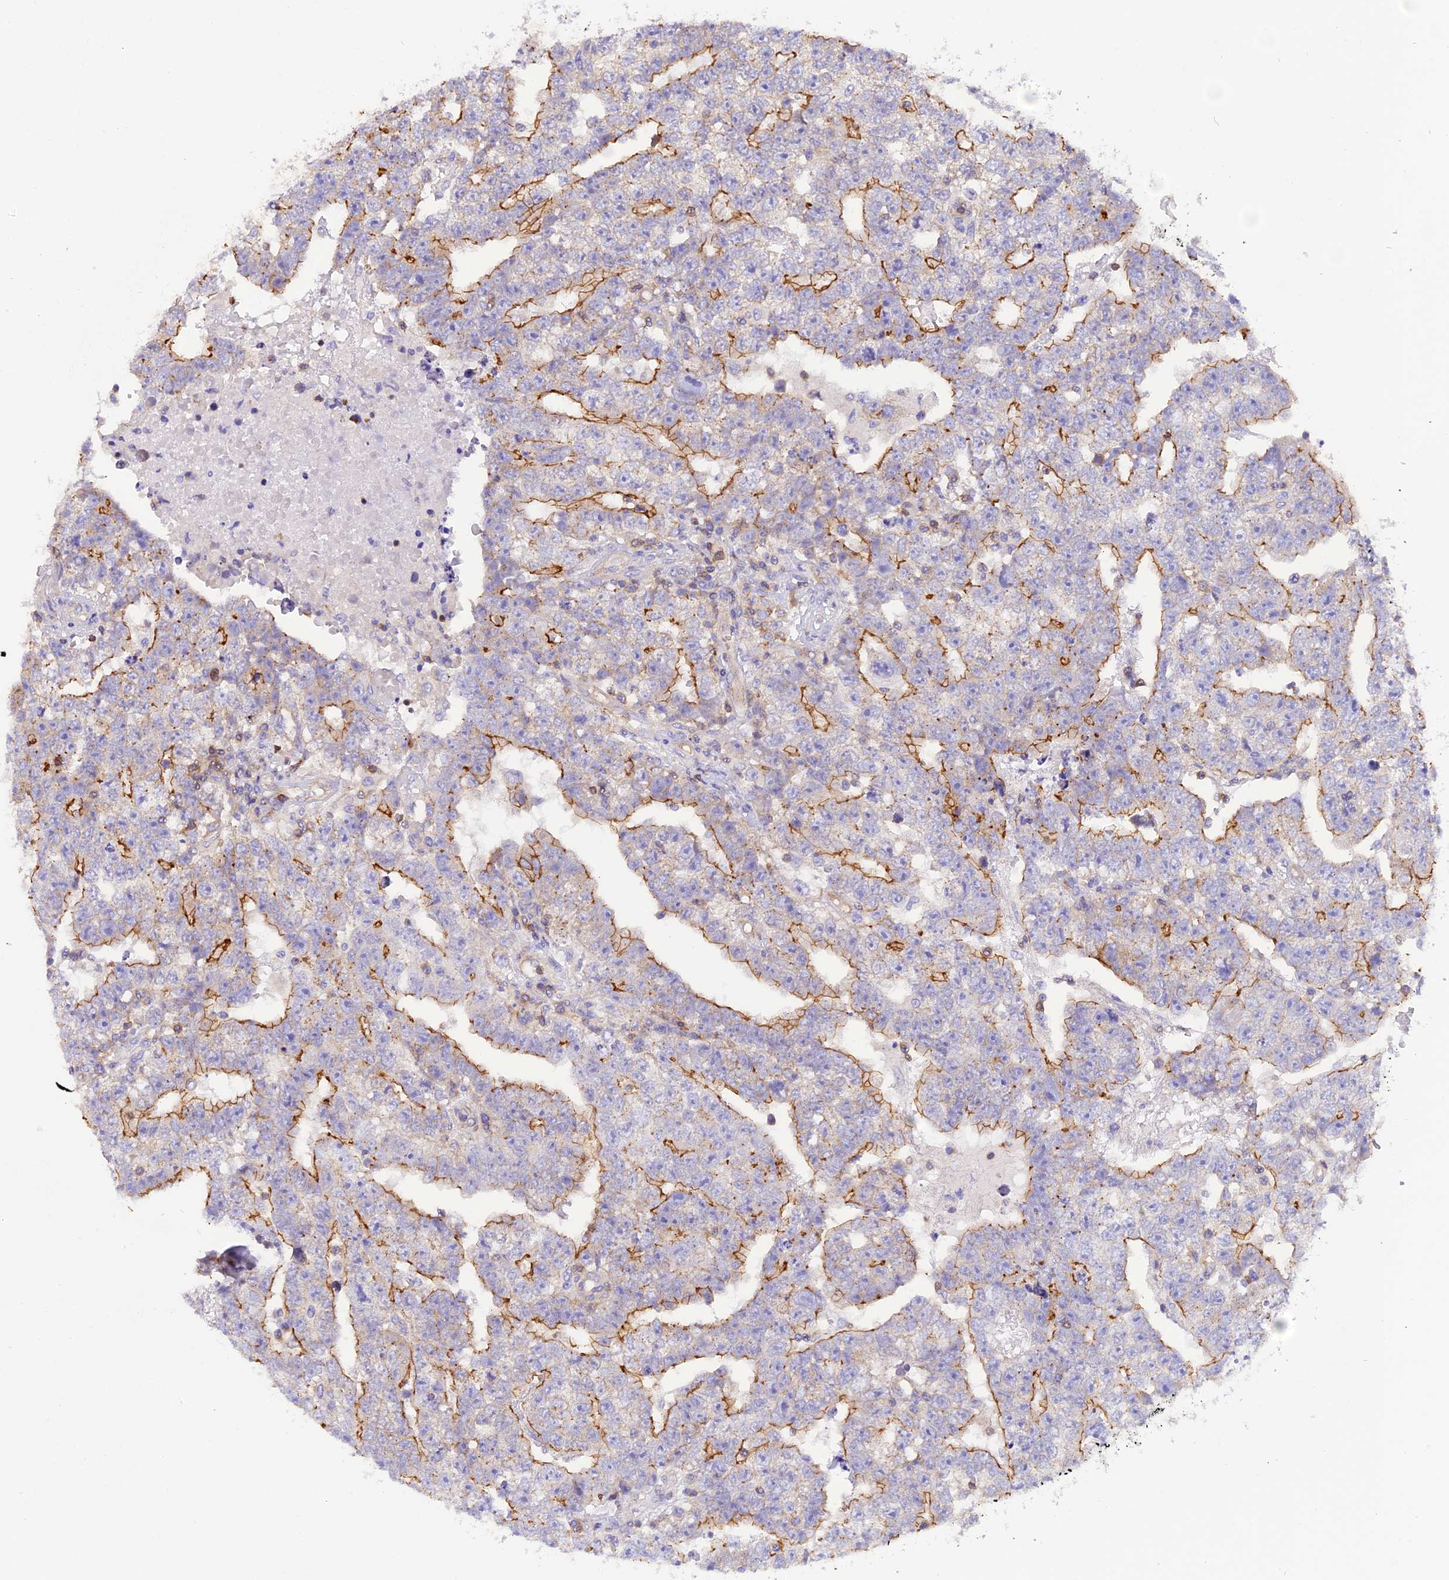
{"staining": {"intensity": "strong", "quantity": "25%-75%", "location": "cytoplasmic/membranous"}, "tissue": "testis cancer", "cell_type": "Tumor cells", "image_type": "cancer", "snomed": [{"axis": "morphology", "description": "Carcinoma, Embryonal, NOS"}, {"axis": "topography", "description": "Testis"}], "caption": "Brown immunohistochemical staining in human testis cancer shows strong cytoplasmic/membranous expression in about 25%-75% of tumor cells.", "gene": "FAM193A", "patient": {"sex": "male", "age": 25}}